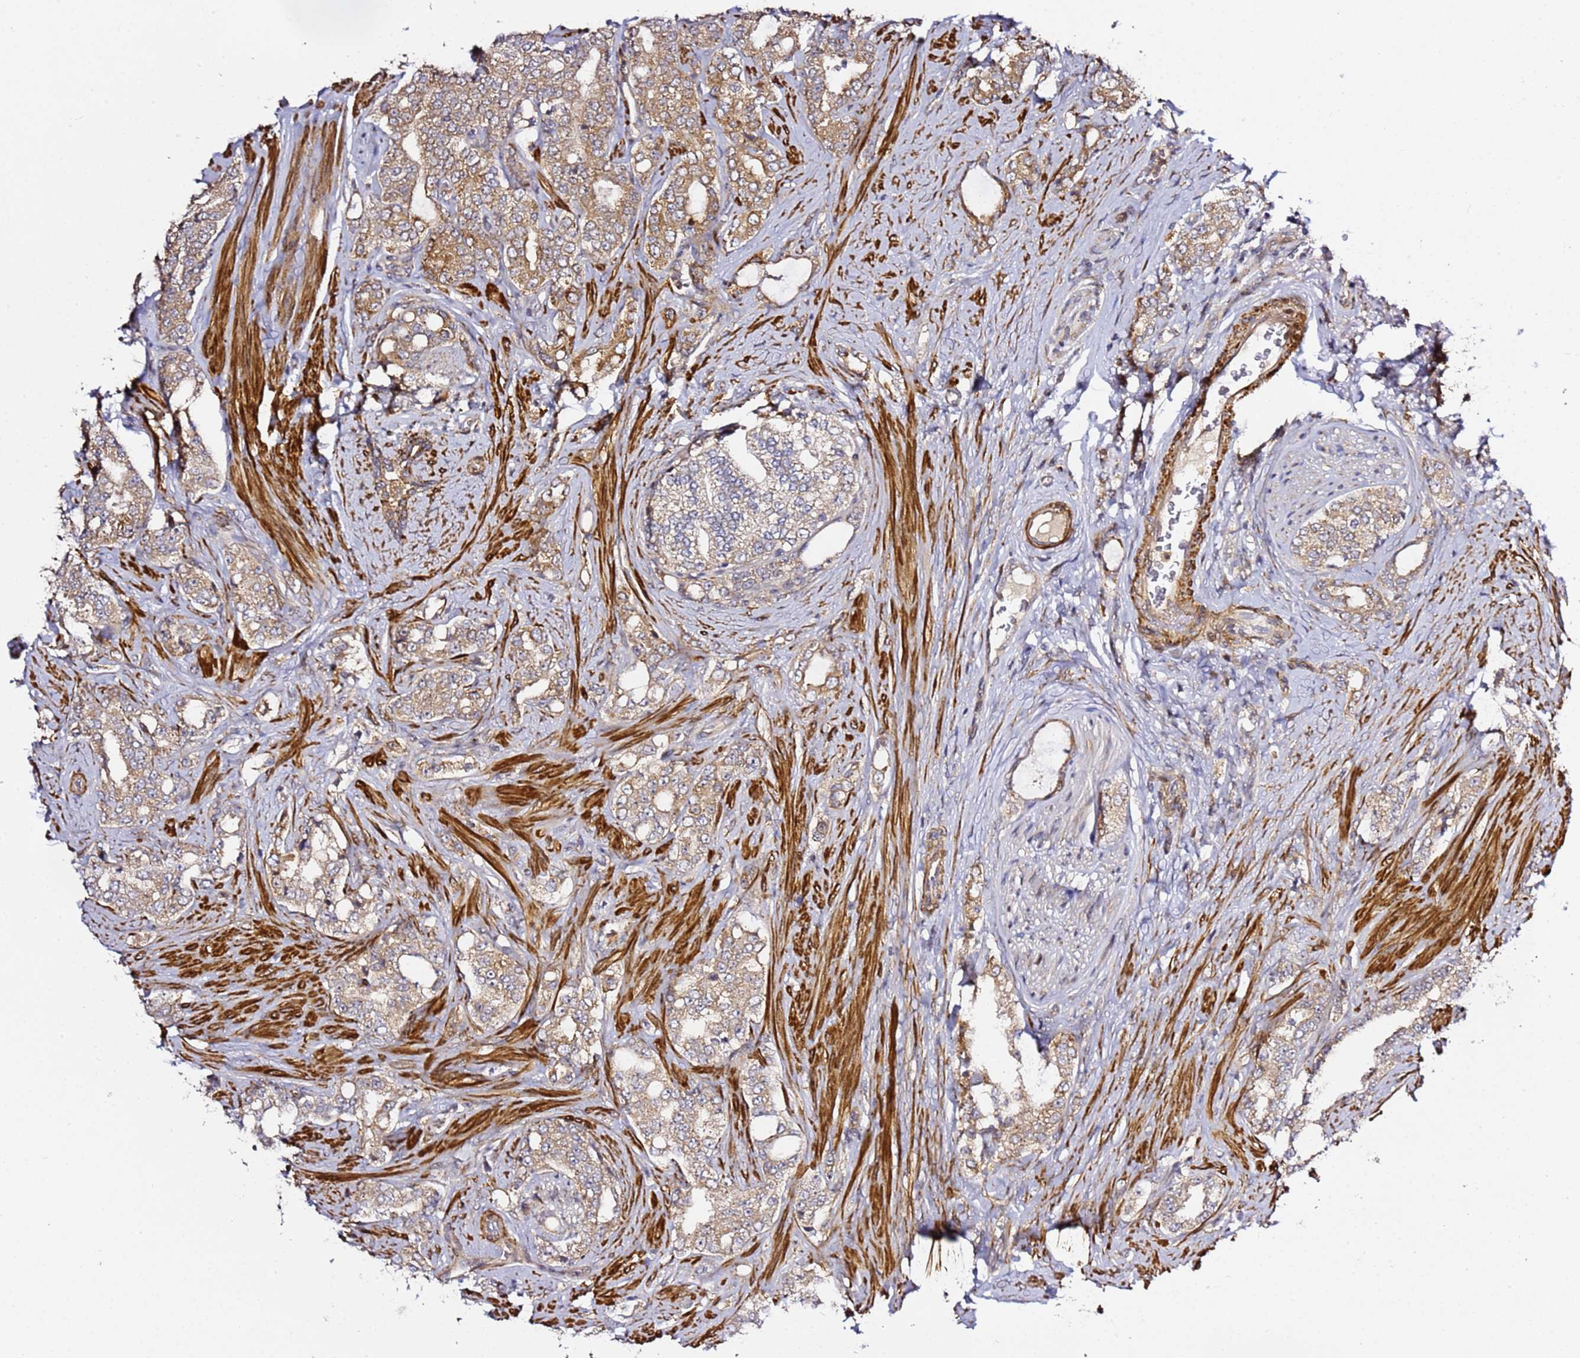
{"staining": {"intensity": "moderate", "quantity": ">75%", "location": "cytoplasmic/membranous"}, "tissue": "prostate cancer", "cell_type": "Tumor cells", "image_type": "cancer", "snomed": [{"axis": "morphology", "description": "Adenocarcinoma, High grade"}, {"axis": "topography", "description": "Prostate"}], "caption": "High-grade adenocarcinoma (prostate) stained for a protein demonstrates moderate cytoplasmic/membranous positivity in tumor cells.", "gene": "PVRIG", "patient": {"sex": "male", "age": 64}}